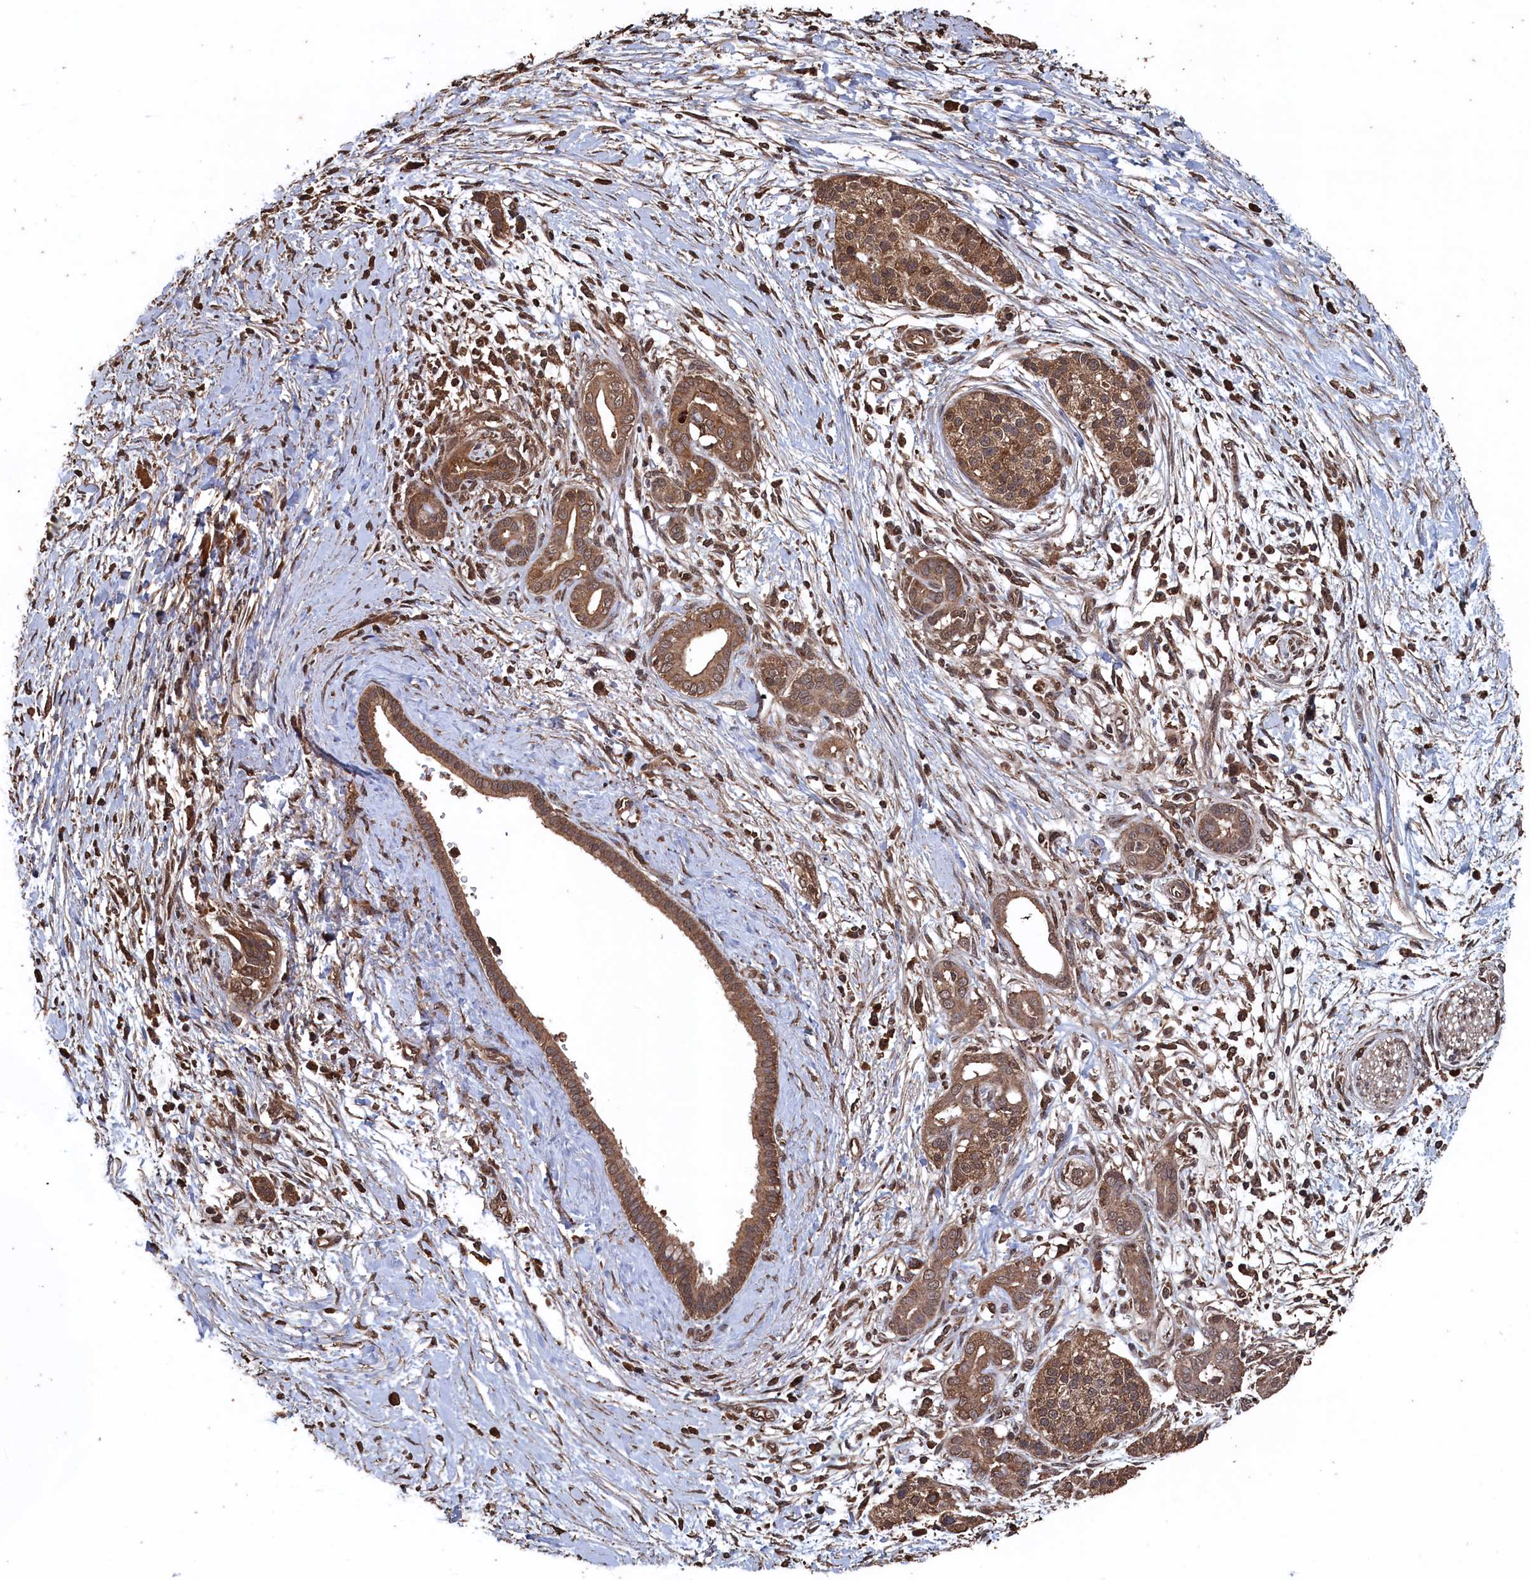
{"staining": {"intensity": "moderate", "quantity": ">75%", "location": "cytoplasmic/membranous"}, "tissue": "pancreatic cancer", "cell_type": "Tumor cells", "image_type": "cancer", "snomed": [{"axis": "morphology", "description": "Adenocarcinoma, NOS"}, {"axis": "topography", "description": "Pancreas"}], "caption": "DAB (3,3'-diaminobenzidine) immunohistochemical staining of pancreatic cancer (adenocarcinoma) displays moderate cytoplasmic/membranous protein expression in about >75% of tumor cells.", "gene": "SNX33", "patient": {"sex": "male", "age": 58}}